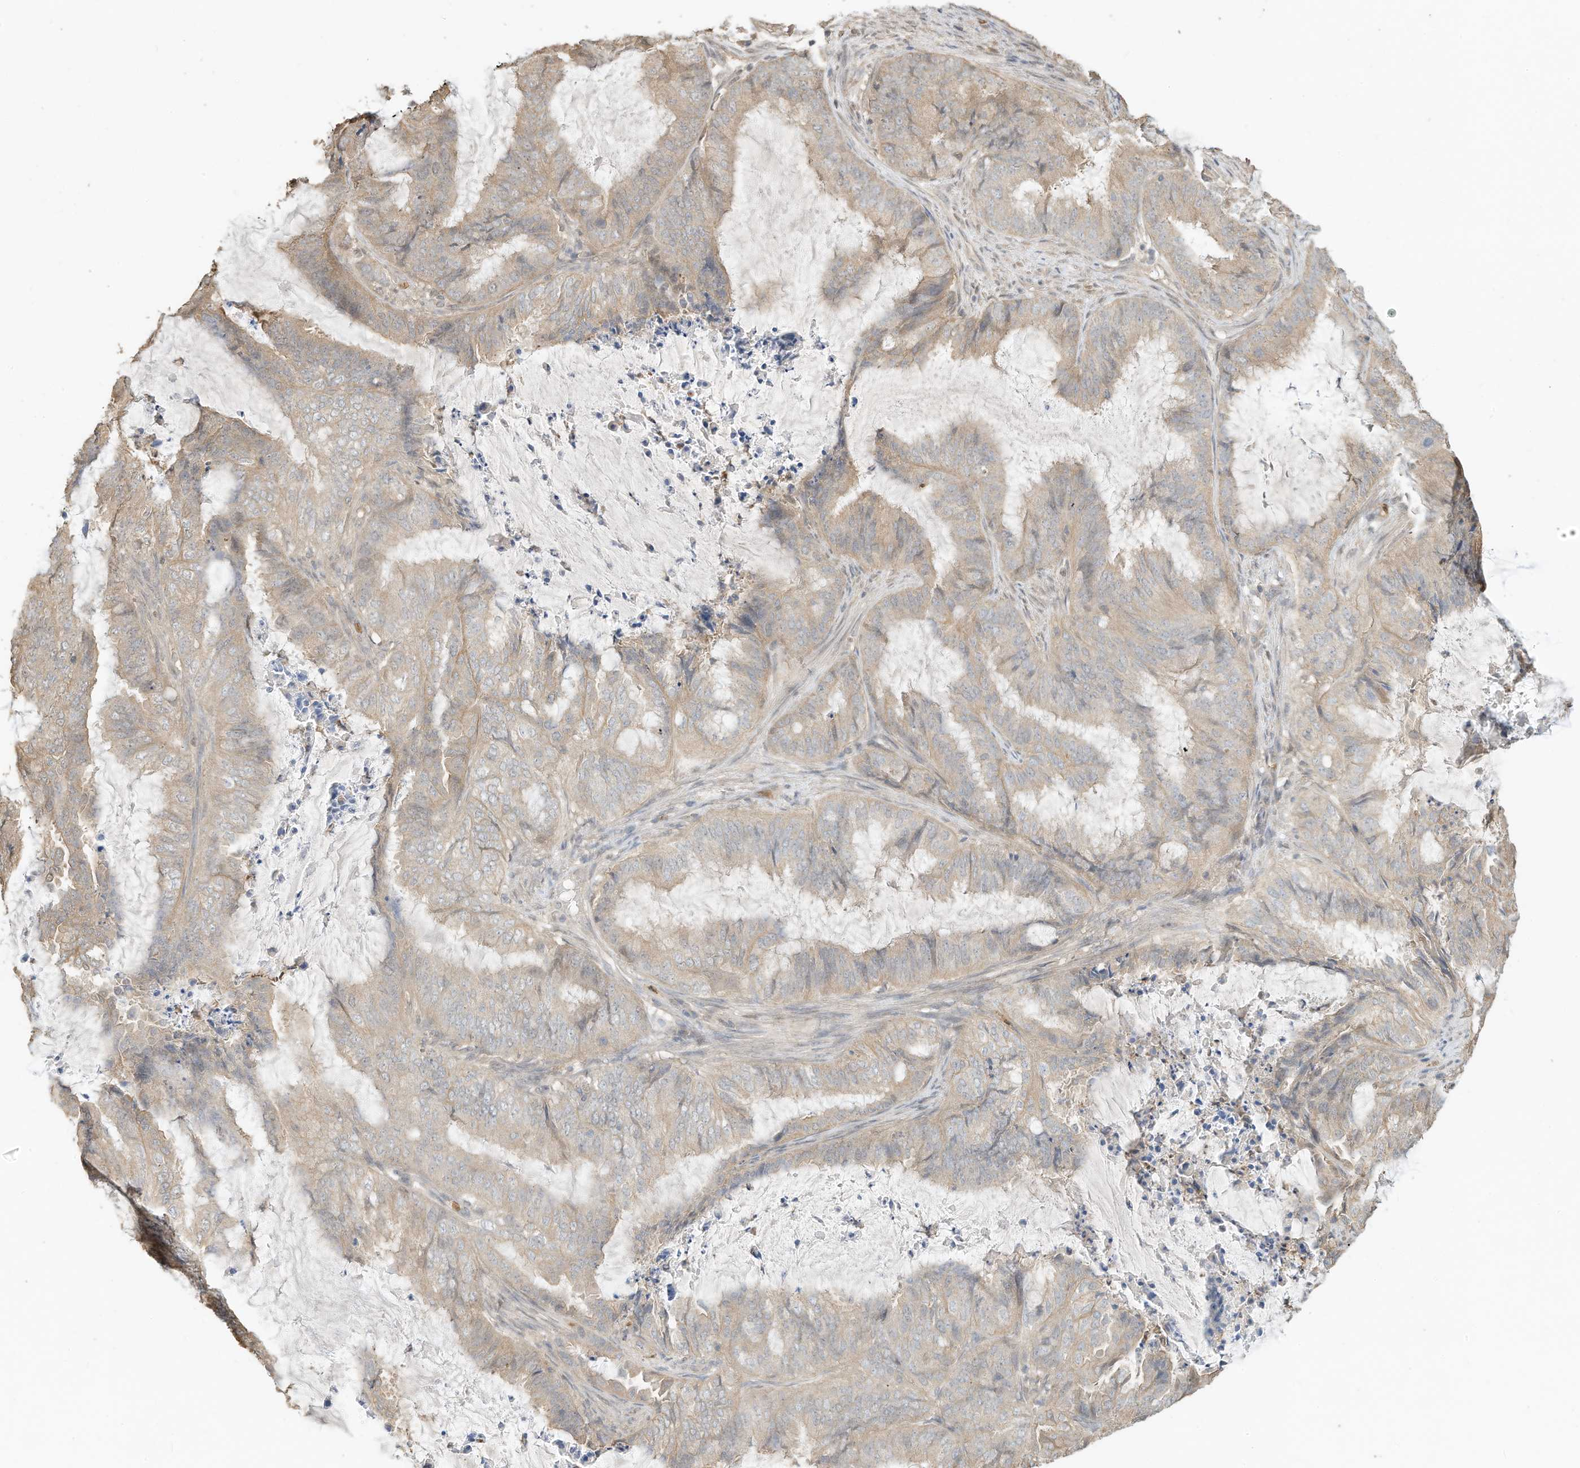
{"staining": {"intensity": "weak", "quantity": "25%-75%", "location": "cytoplasmic/membranous"}, "tissue": "endometrial cancer", "cell_type": "Tumor cells", "image_type": "cancer", "snomed": [{"axis": "morphology", "description": "Adenocarcinoma, NOS"}, {"axis": "topography", "description": "Endometrium"}], "caption": "Immunohistochemistry (IHC) (DAB) staining of adenocarcinoma (endometrial) shows weak cytoplasmic/membranous protein expression in about 25%-75% of tumor cells. Immunohistochemistry stains the protein of interest in brown and the nuclei are stained blue.", "gene": "OFD1", "patient": {"sex": "female", "age": 51}}